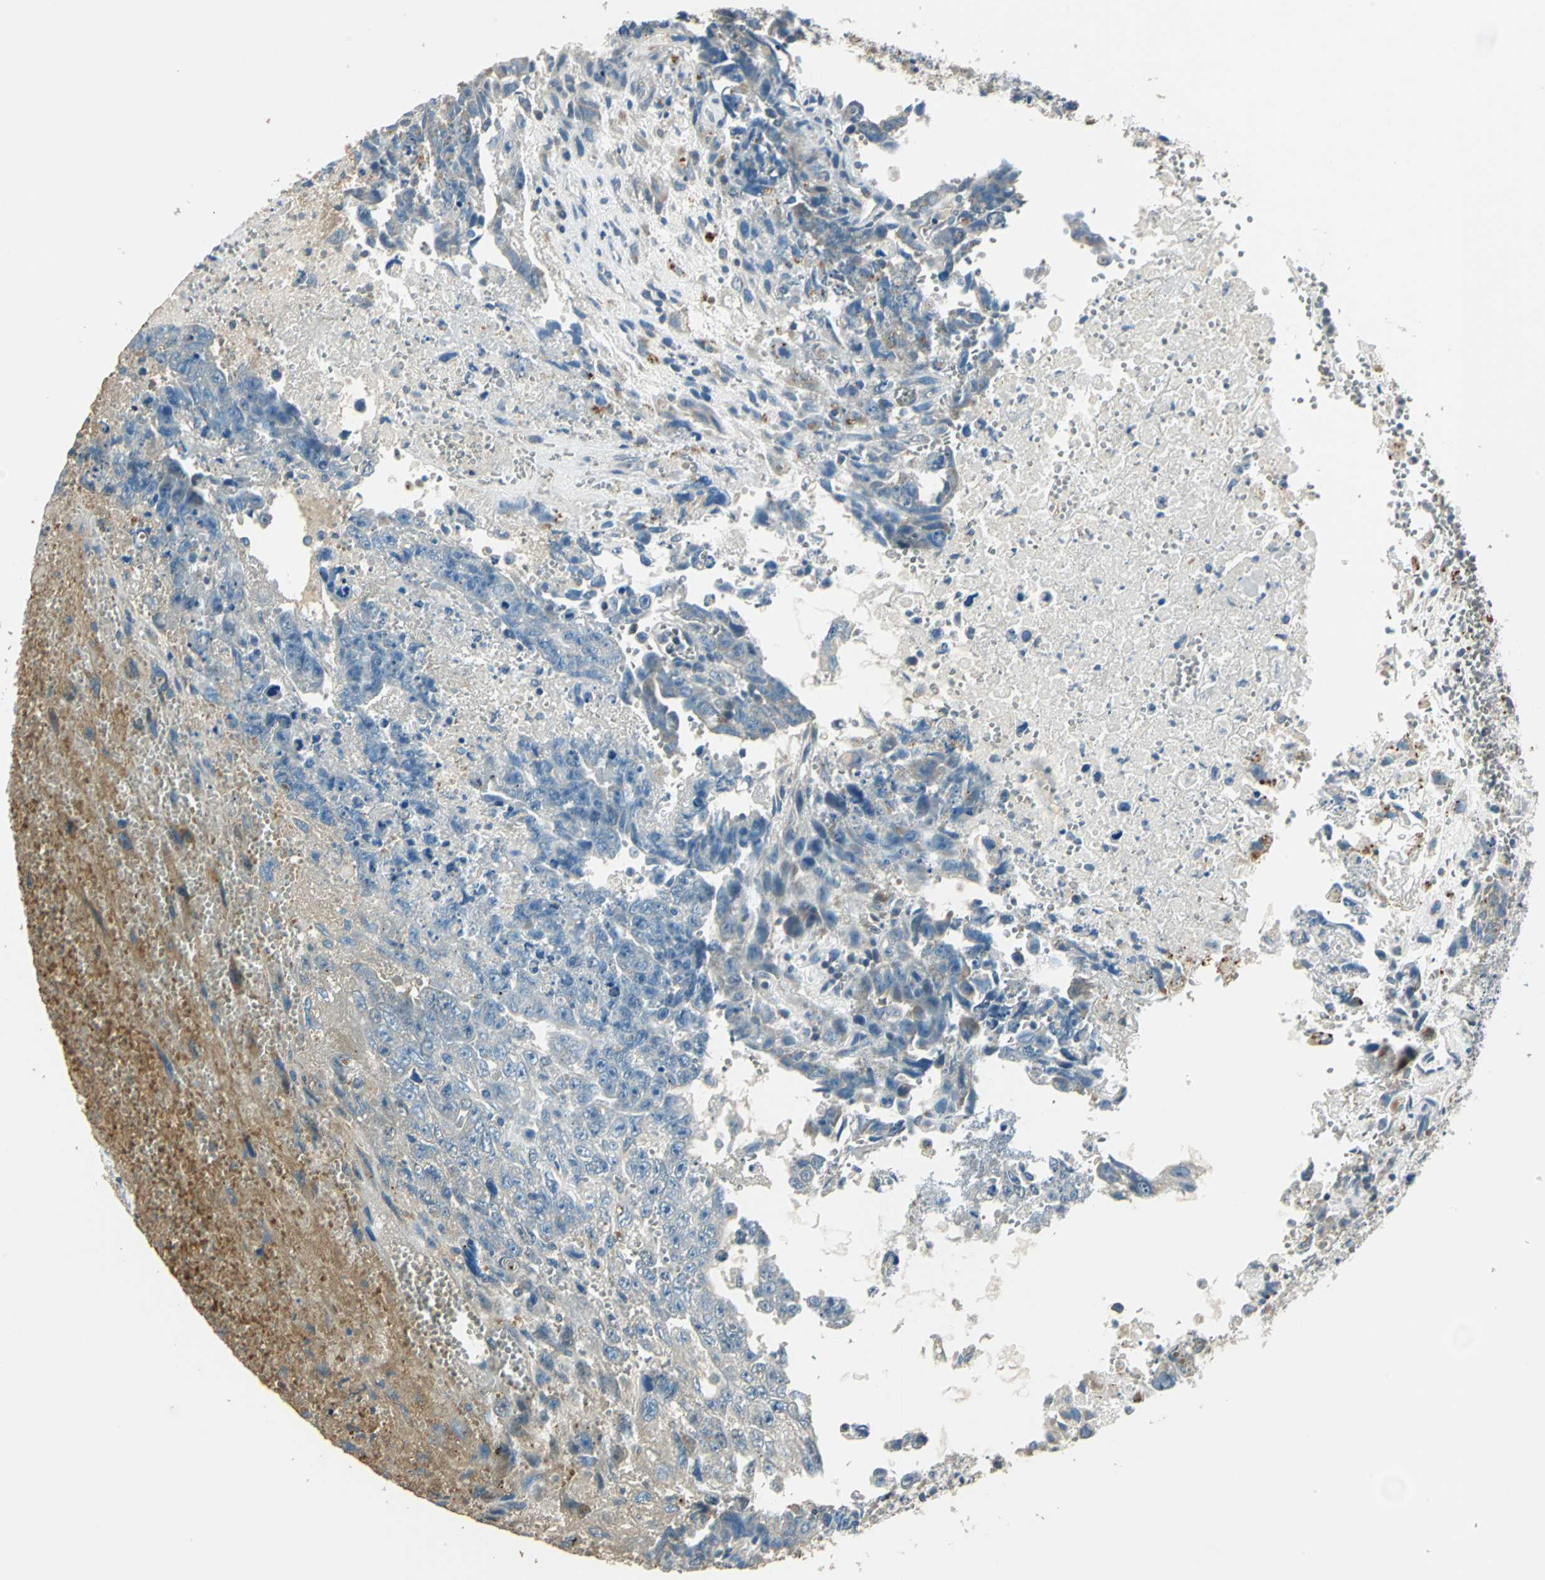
{"staining": {"intensity": "negative", "quantity": "none", "location": "none"}, "tissue": "testis cancer", "cell_type": "Tumor cells", "image_type": "cancer", "snomed": [{"axis": "morphology", "description": "Carcinoma, Embryonal, NOS"}, {"axis": "topography", "description": "Testis"}], "caption": "An image of testis cancer (embryonal carcinoma) stained for a protein shows no brown staining in tumor cells.", "gene": "NIT1", "patient": {"sex": "male", "age": 28}}